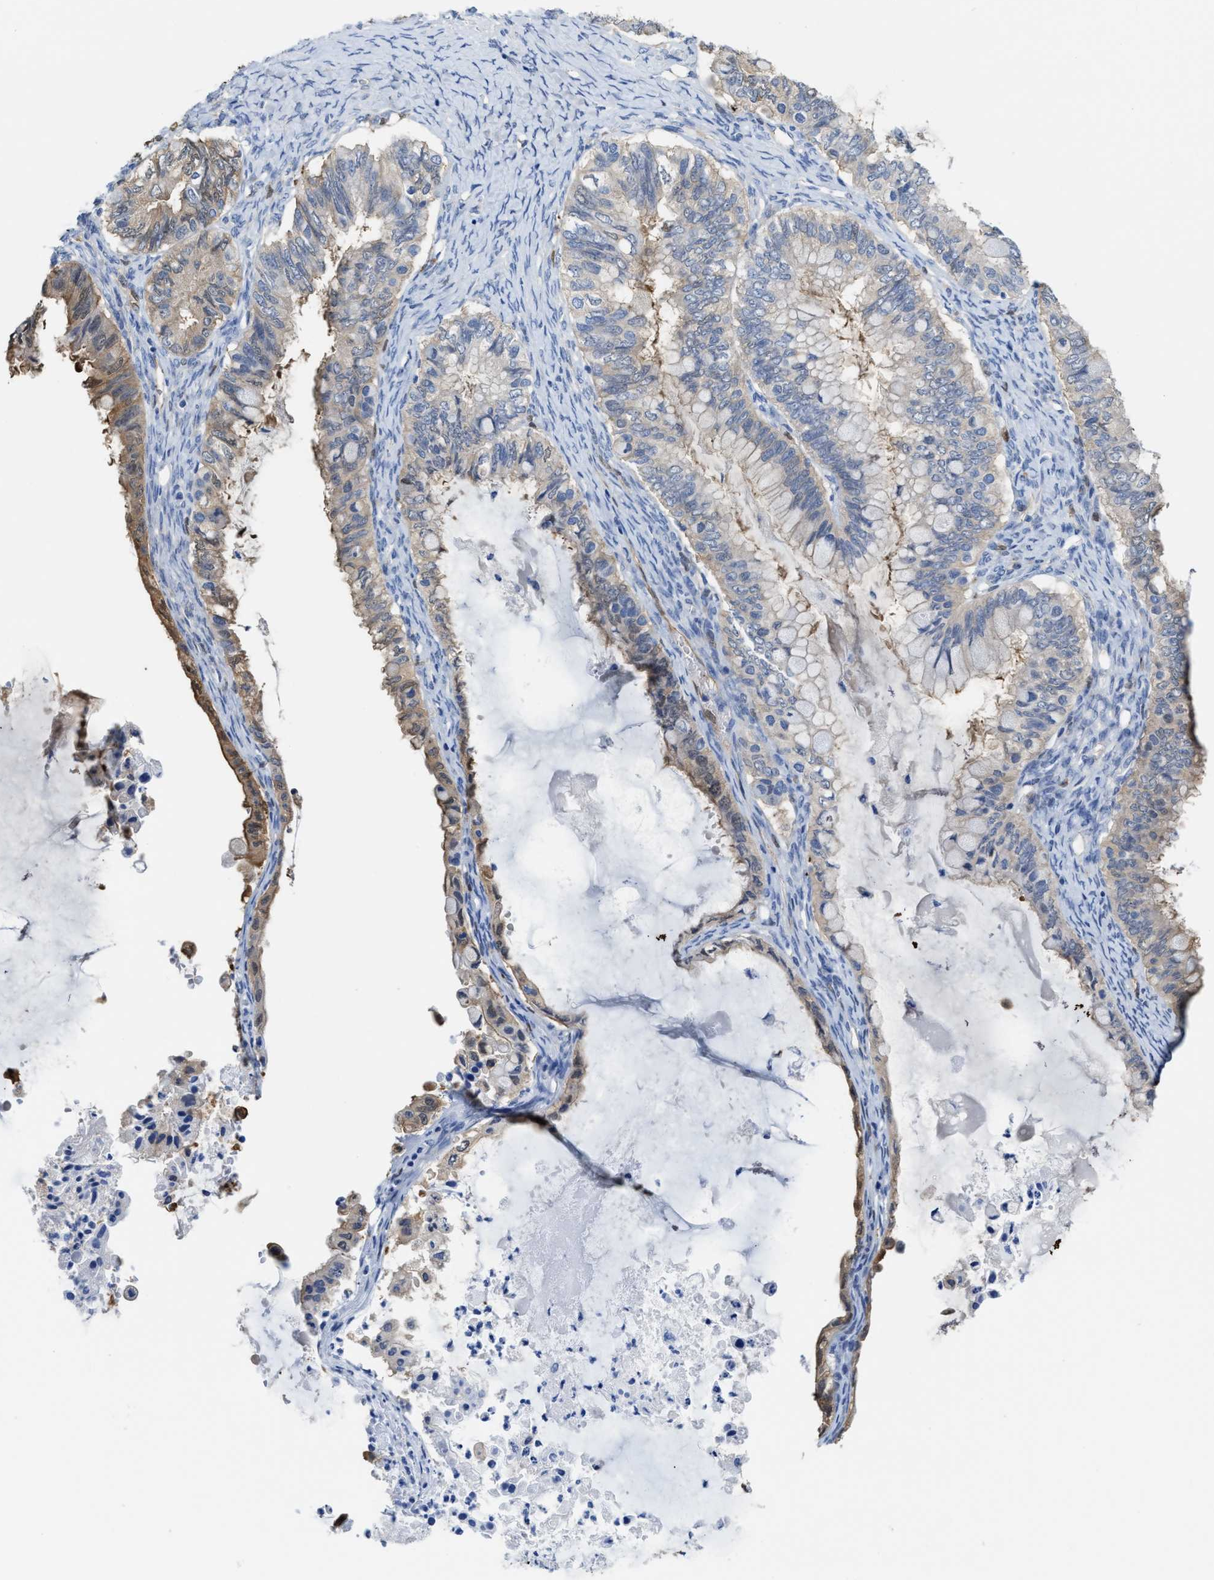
{"staining": {"intensity": "moderate", "quantity": "<25%", "location": "cytoplasmic/membranous"}, "tissue": "ovarian cancer", "cell_type": "Tumor cells", "image_type": "cancer", "snomed": [{"axis": "morphology", "description": "Cystadenocarcinoma, mucinous, NOS"}, {"axis": "topography", "description": "Ovary"}], "caption": "Mucinous cystadenocarcinoma (ovarian) tissue demonstrates moderate cytoplasmic/membranous positivity in about <25% of tumor cells, visualized by immunohistochemistry.", "gene": "ASS1", "patient": {"sex": "female", "age": 80}}